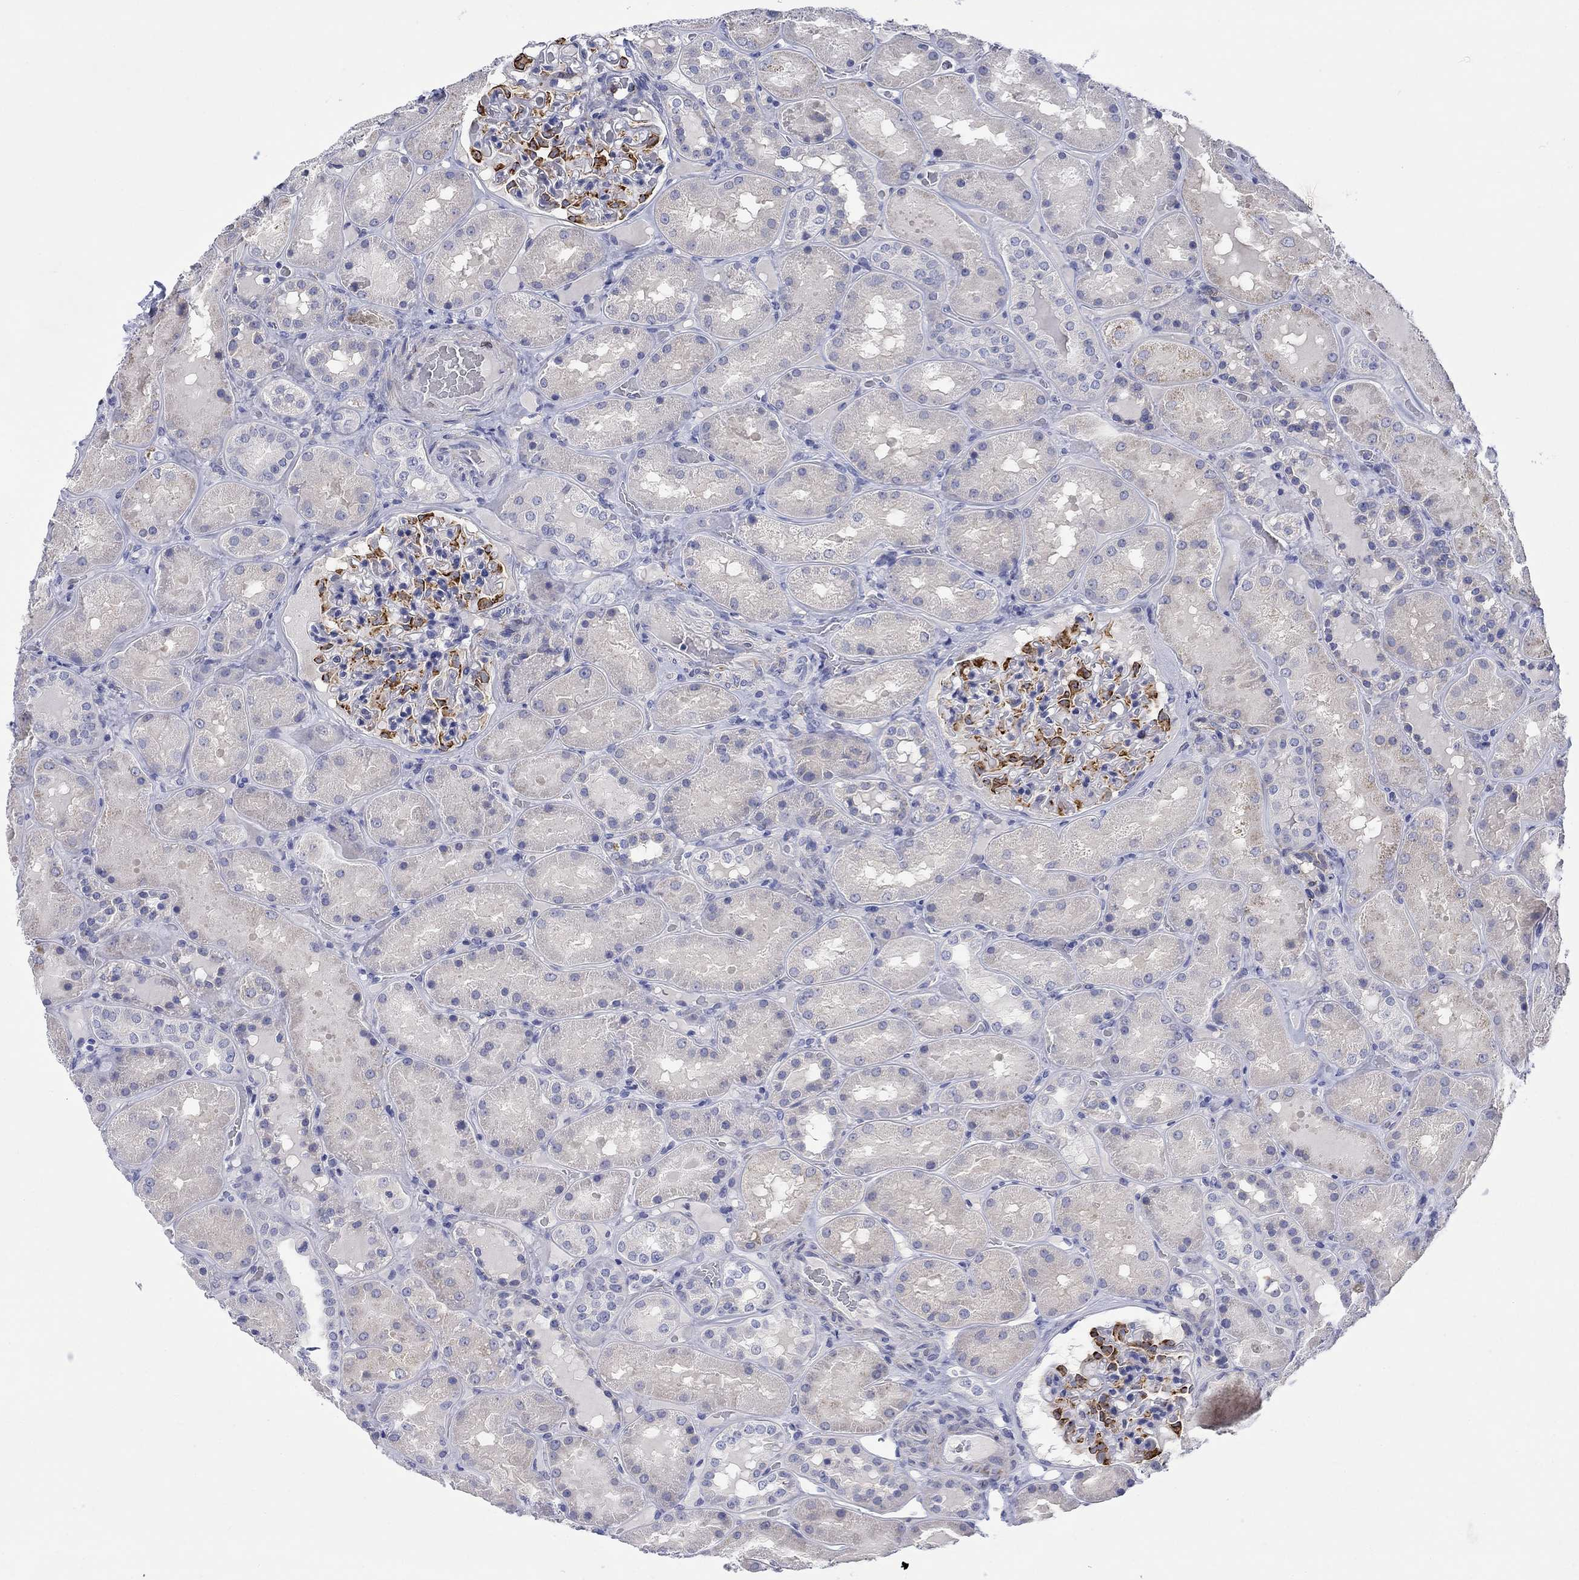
{"staining": {"intensity": "strong", "quantity": "25%-75%", "location": "cytoplasmic/membranous"}, "tissue": "kidney", "cell_type": "Cells in glomeruli", "image_type": "normal", "snomed": [{"axis": "morphology", "description": "Normal tissue, NOS"}, {"axis": "topography", "description": "Kidney"}], "caption": "Immunohistochemistry (IHC) image of benign kidney stained for a protein (brown), which exhibits high levels of strong cytoplasmic/membranous staining in approximately 25%-75% of cells in glomeruli.", "gene": "PTPRZ1", "patient": {"sex": "male", "age": 73}}